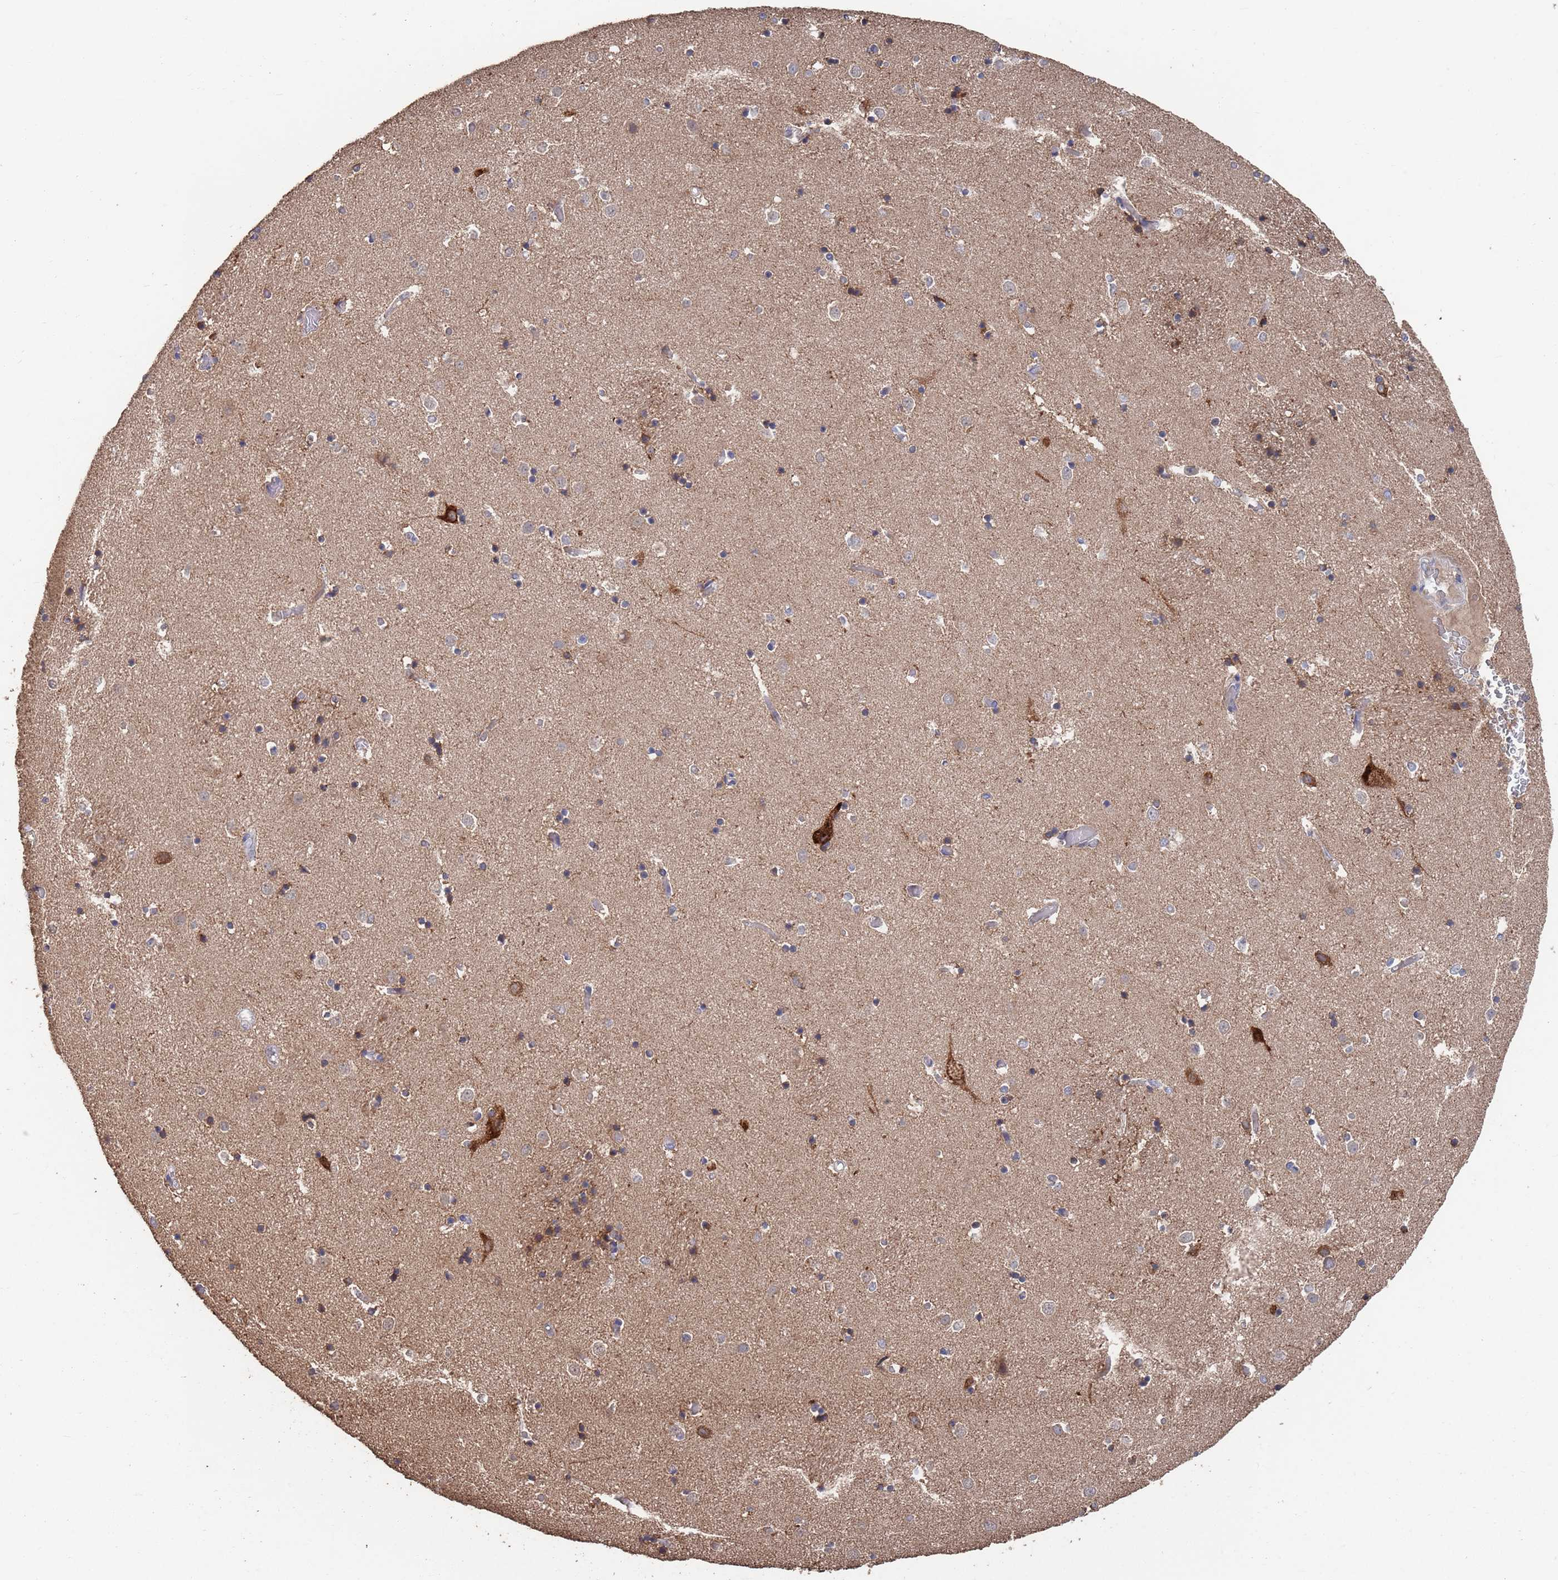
{"staining": {"intensity": "negative", "quantity": "none", "location": "none"}, "tissue": "caudate", "cell_type": "Glial cells", "image_type": "normal", "snomed": [{"axis": "morphology", "description": "Normal tissue, NOS"}, {"axis": "topography", "description": "Lateral ventricle wall"}], "caption": "This photomicrograph is of benign caudate stained with IHC to label a protein in brown with the nuclei are counter-stained blue. There is no positivity in glial cells. (IHC, brightfield microscopy, high magnification).", "gene": "BTBD18", "patient": {"sex": "female", "age": 52}}